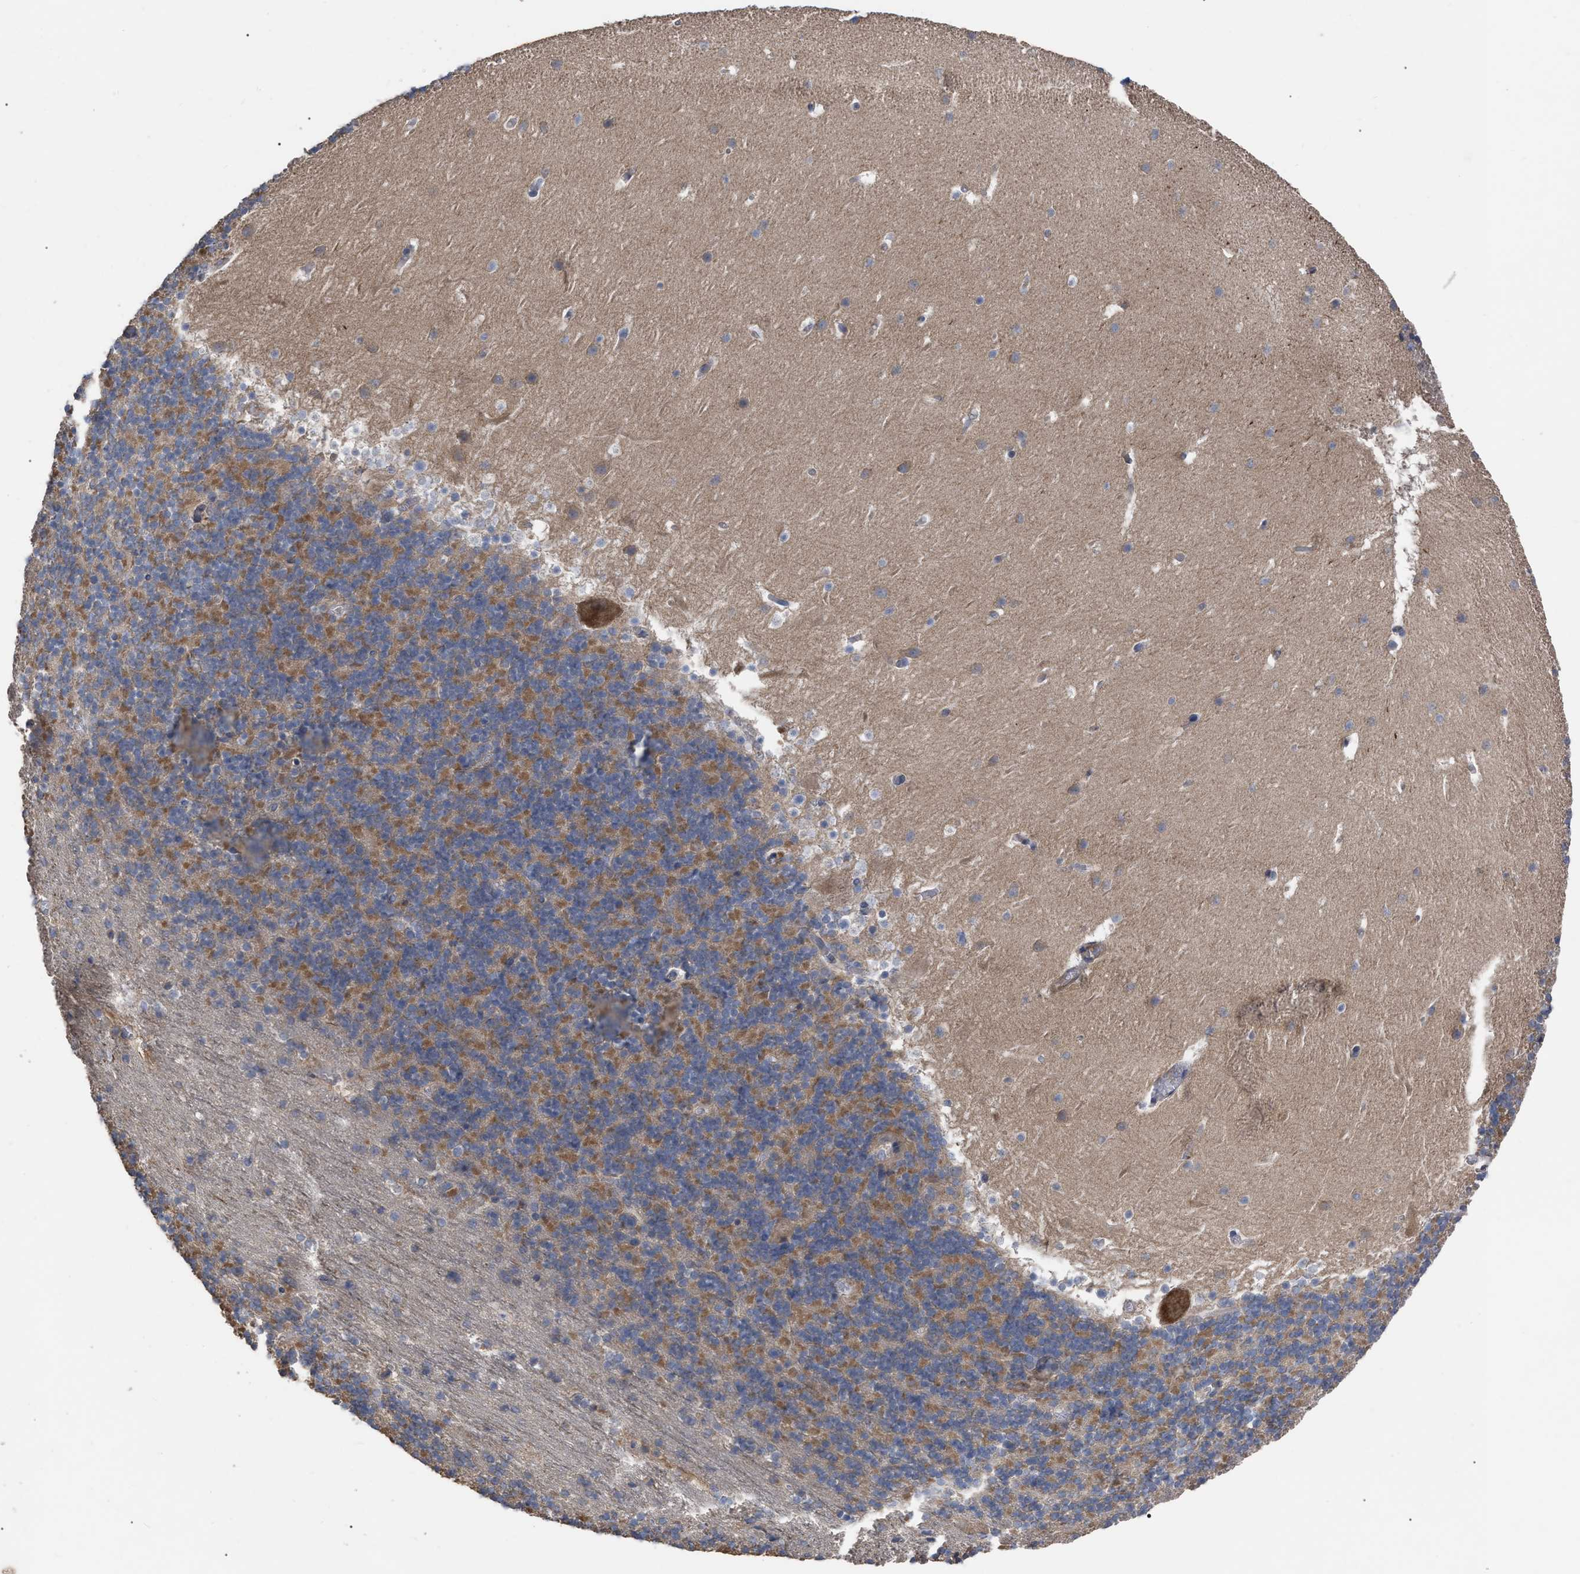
{"staining": {"intensity": "moderate", "quantity": "25%-75%", "location": "cytoplasmic/membranous"}, "tissue": "cerebellum", "cell_type": "Cells in granular layer", "image_type": "normal", "snomed": [{"axis": "morphology", "description": "Normal tissue, NOS"}, {"axis": "topography", "description": "Cerebellum"}], "caption": "Benign cerebellum displays moderate cytoplasmic/membranous expression in approximately 25%-75% of cells in granular layer, visualized by immunohistochemistry.", "gene": "BTN2A1", "patient": {"sex": "male", "age": 45}}